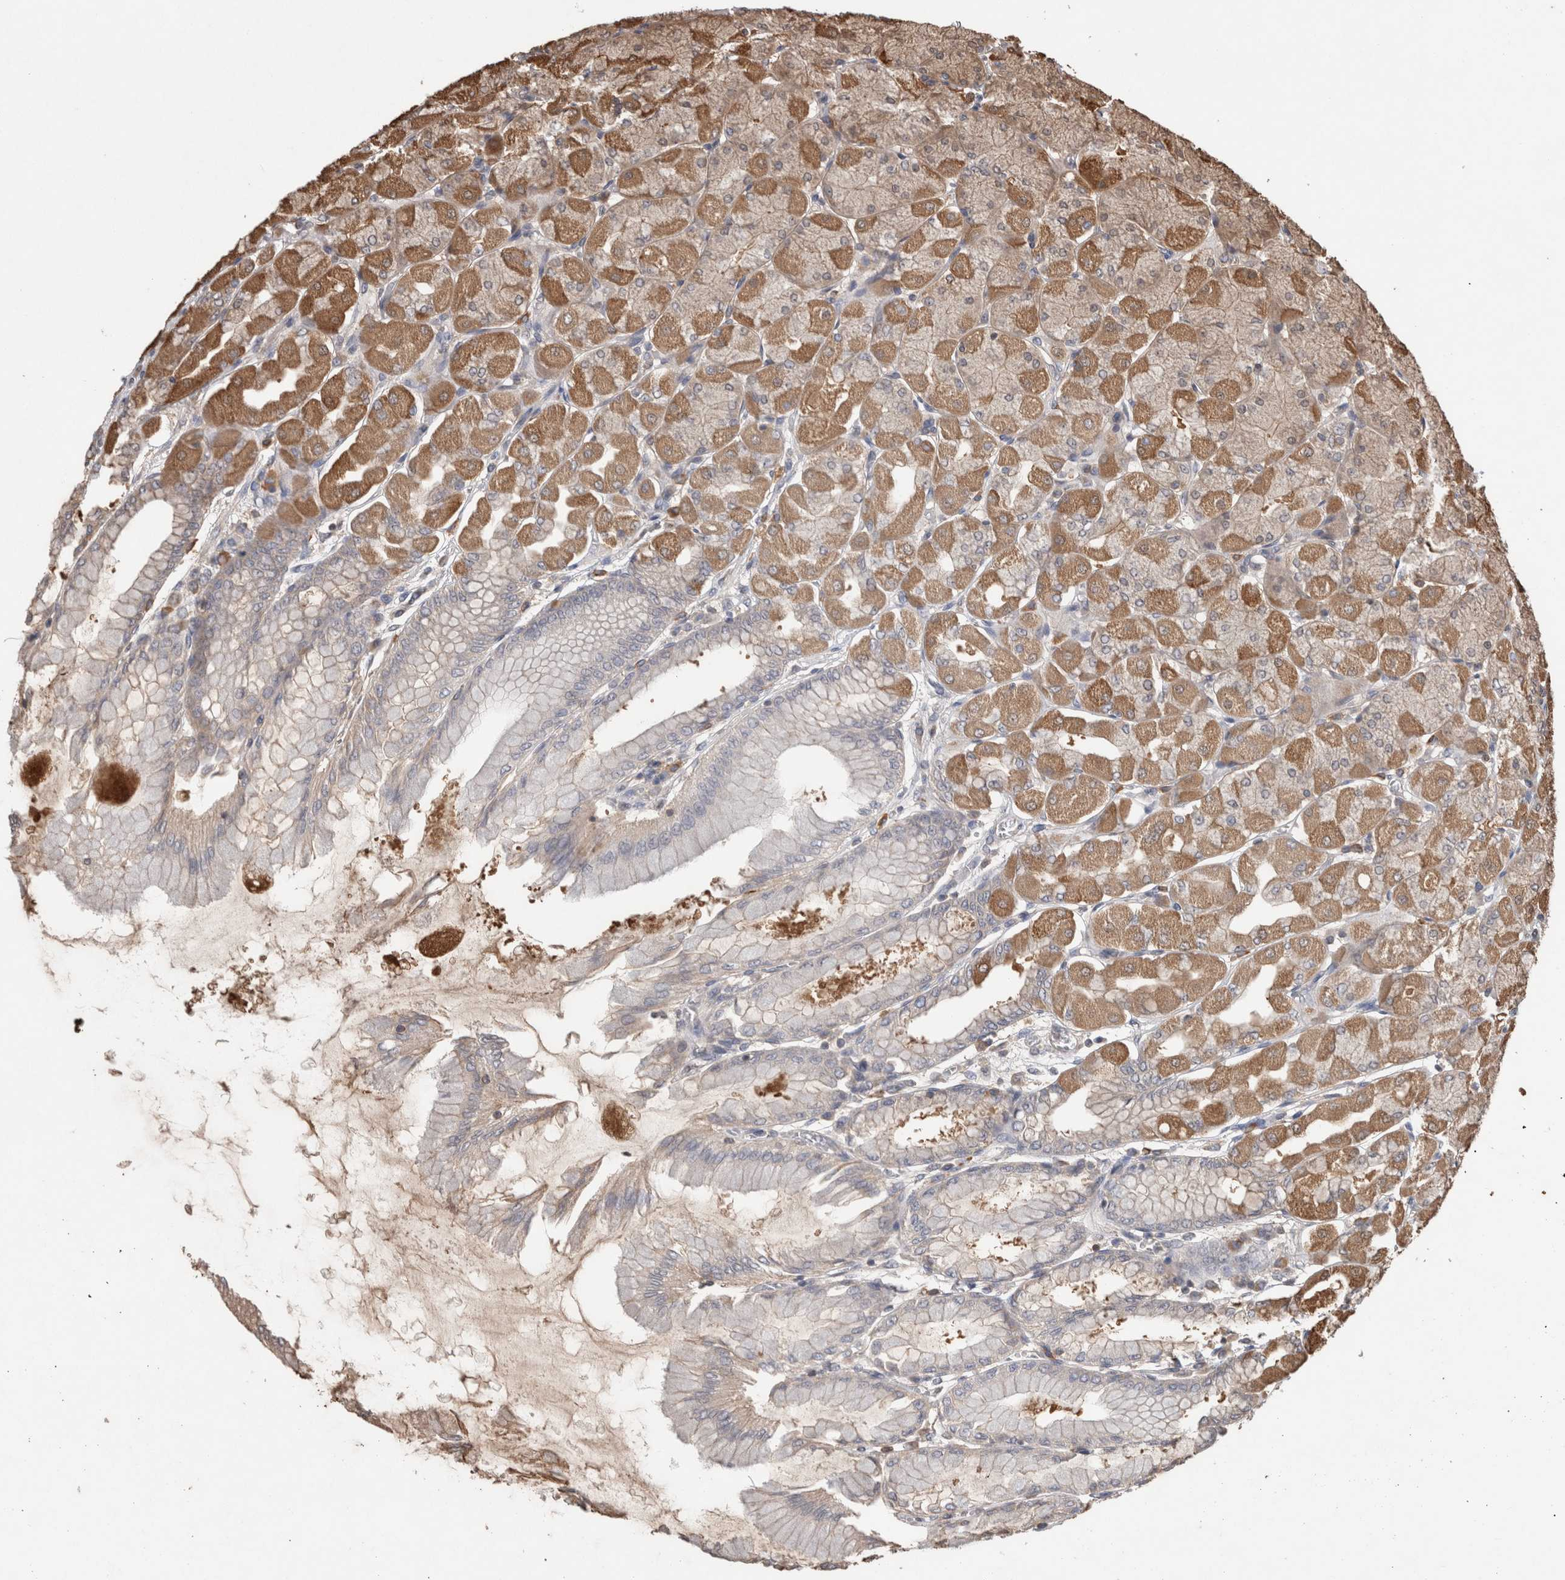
{"staining": {"intensity": "moderate", "quantity": ">75%", "location": "cytoplasmic/membranous"}, "tissue": "stomach", "cell_type": "Glandular cells", "image_type": "normal", "snomed": [{"axis": "morphology", "description": "Normal tissue, NOS"}, {"axis": "topography", "description": "Stomach, upper"}], "caption": "A brown stain labels moderate cytoplasmic/membranous positivity of a protein in glandular cells of benign stomach. The staining is performed using DAB (3,3'-diaminobenzidine) brown chromogen to label protein expression. The nuclei are counter-stained blue using hematoxylin.", "gene": "TRIM5", "patient": {"sex": "female", "age": 56}}